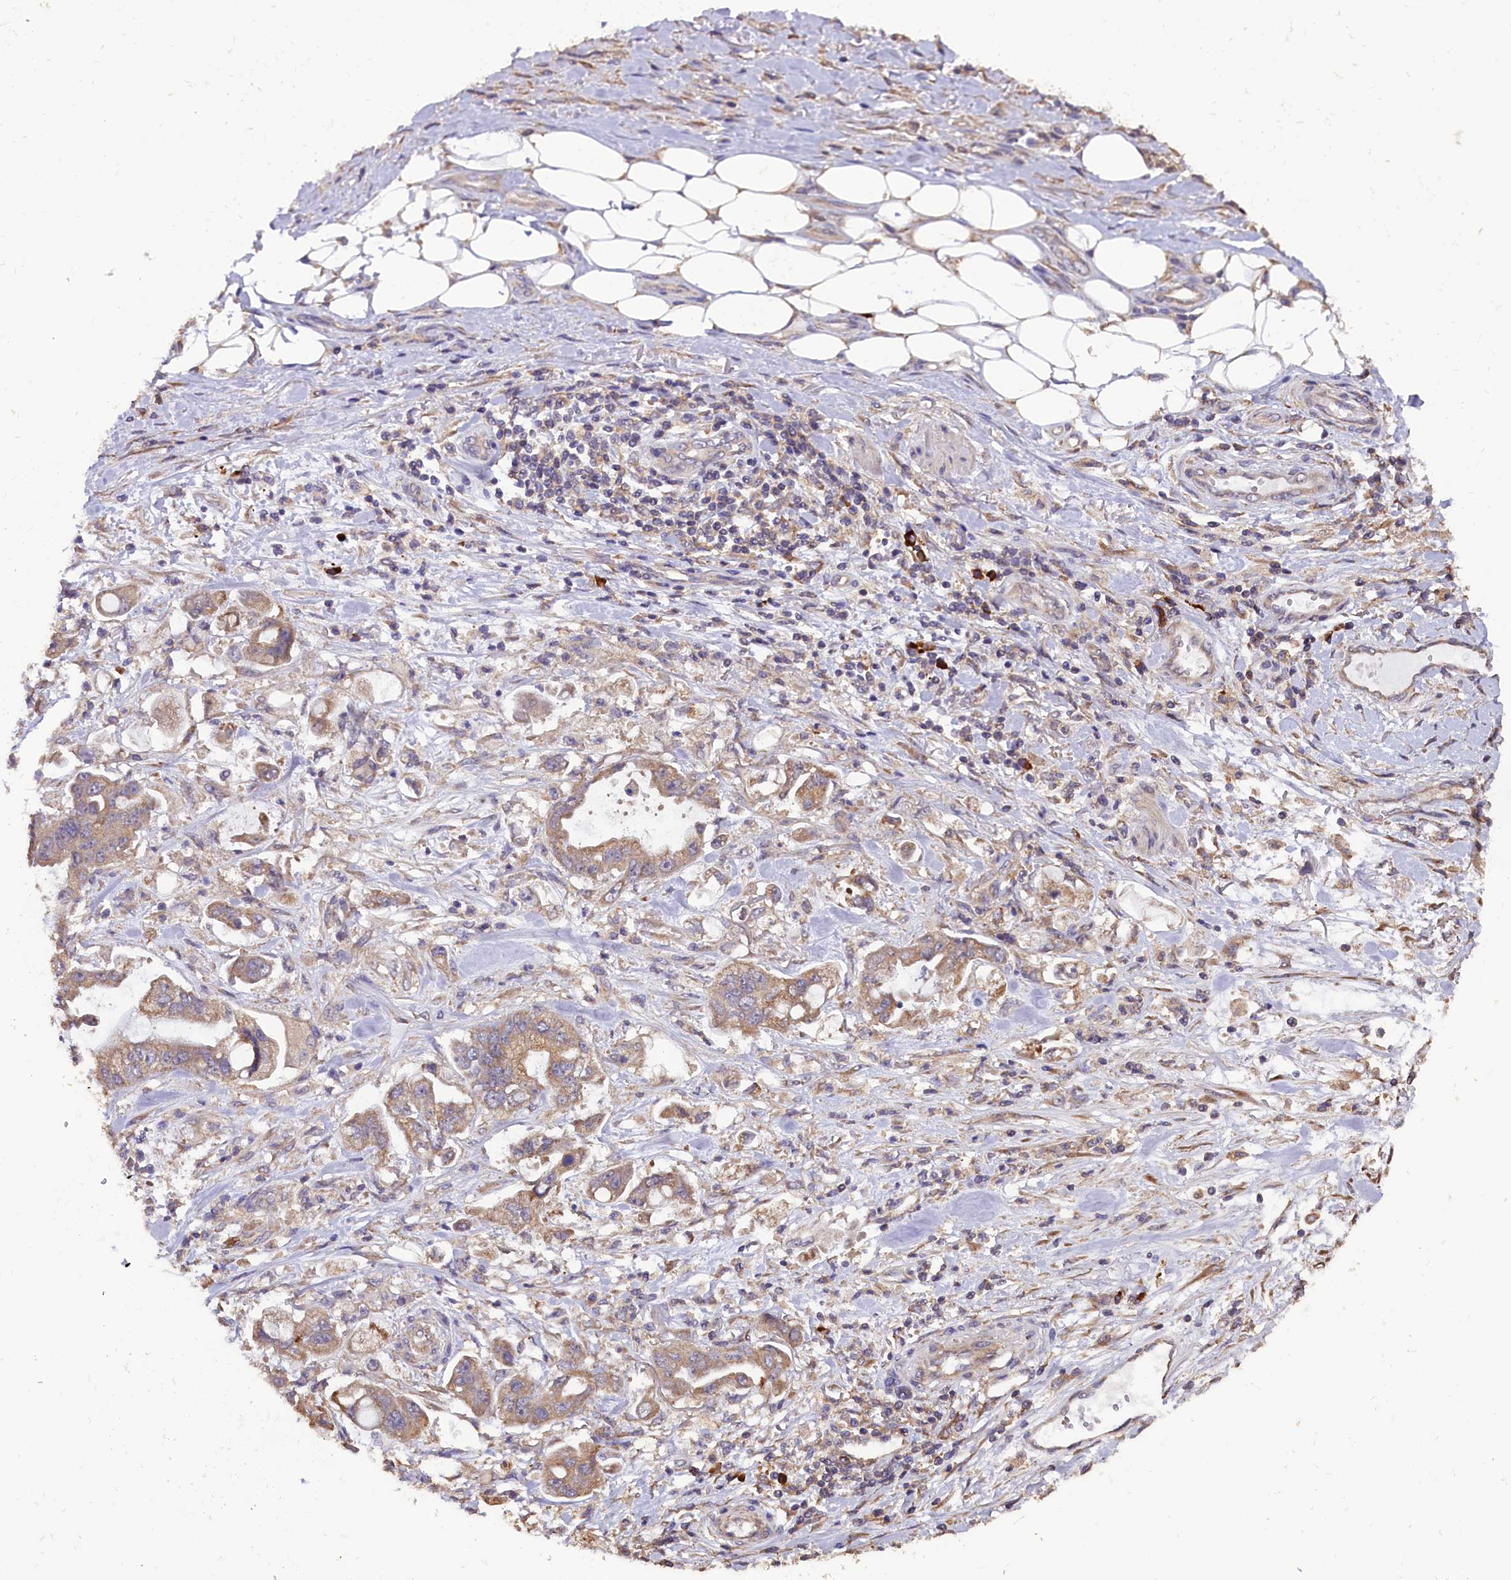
{"staining": {"intensity": "moderate", "quantity": ">75%", "location": "cytoplasmic/membranous"}, "tissue": "stomach cancer", "cell_type": "Tumor cells", "image_type": "cancer", "snomed": [{"axis": "morphology", "description": "Adenocarcinoma, NOS"}, {"axis": "topography", "description": "Stomach"}], "caption": "Human adenocarcinoma (stomach) stained with a brown dye shows moderate cytoplasmic/membranous positive expression in about >75% of tumor cells.", "gene": "ENKD1", "patient": {"sex": "male", "age": 62}}